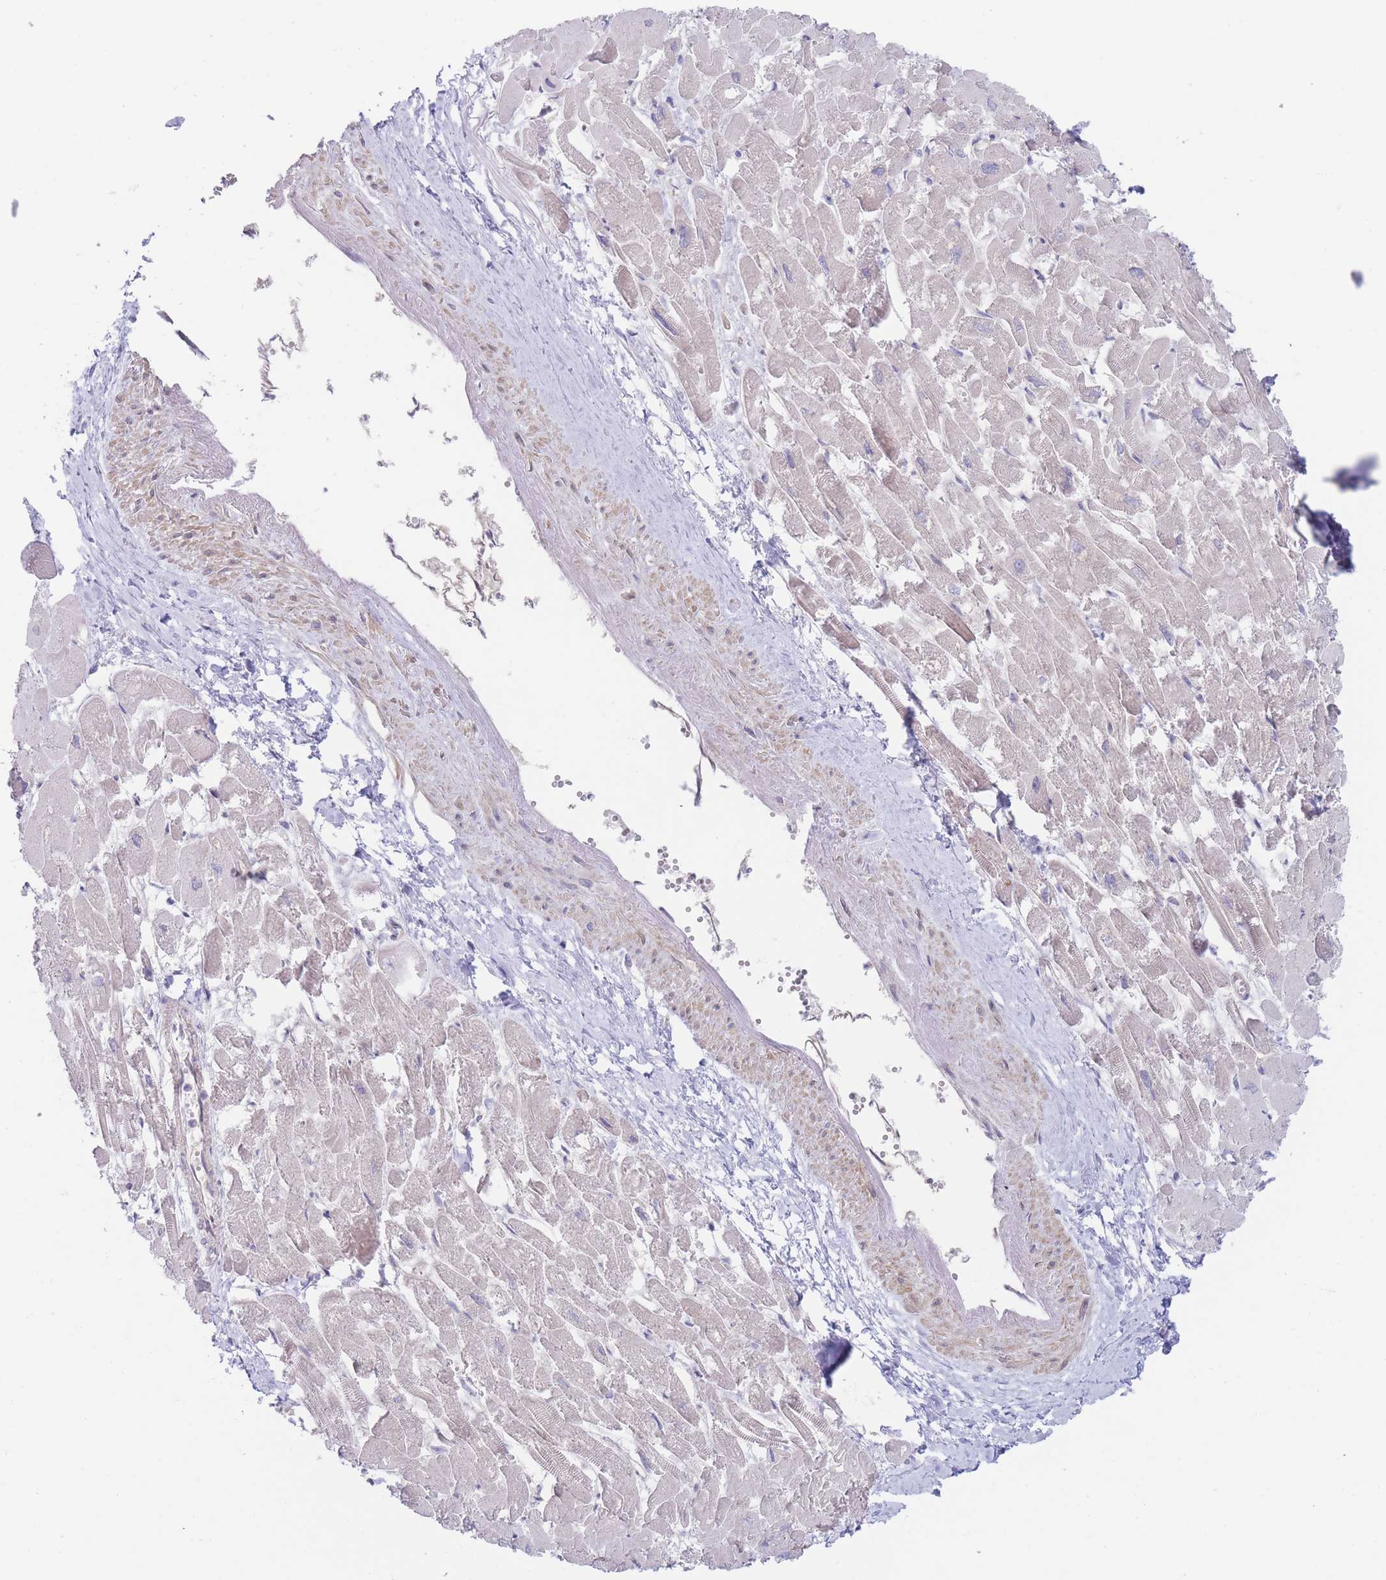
{"staining": {"intensity": "negative", "quantity": "none", "location": "none"}, "tissue": "heart muscle", "cell_type": "Cardiomyocytes", "image_type": "normal", "snomed": [{"axis": "morphology", "description": "Normal tissue, NOS"}, {"axis": "topography", "description": "Heart"}], "caption": "Cardiomyocytes show no significant positivity in benign heart muscle. Brightfield microscopy of immunohistochemistry (IHC) stained with DAB (3,3'-diaminobenzidine) (brown) and hematoxylin (blue), captured at high magnification.", "gene": "ZNF281", "patient": {"sex": "male", "age": 54}}